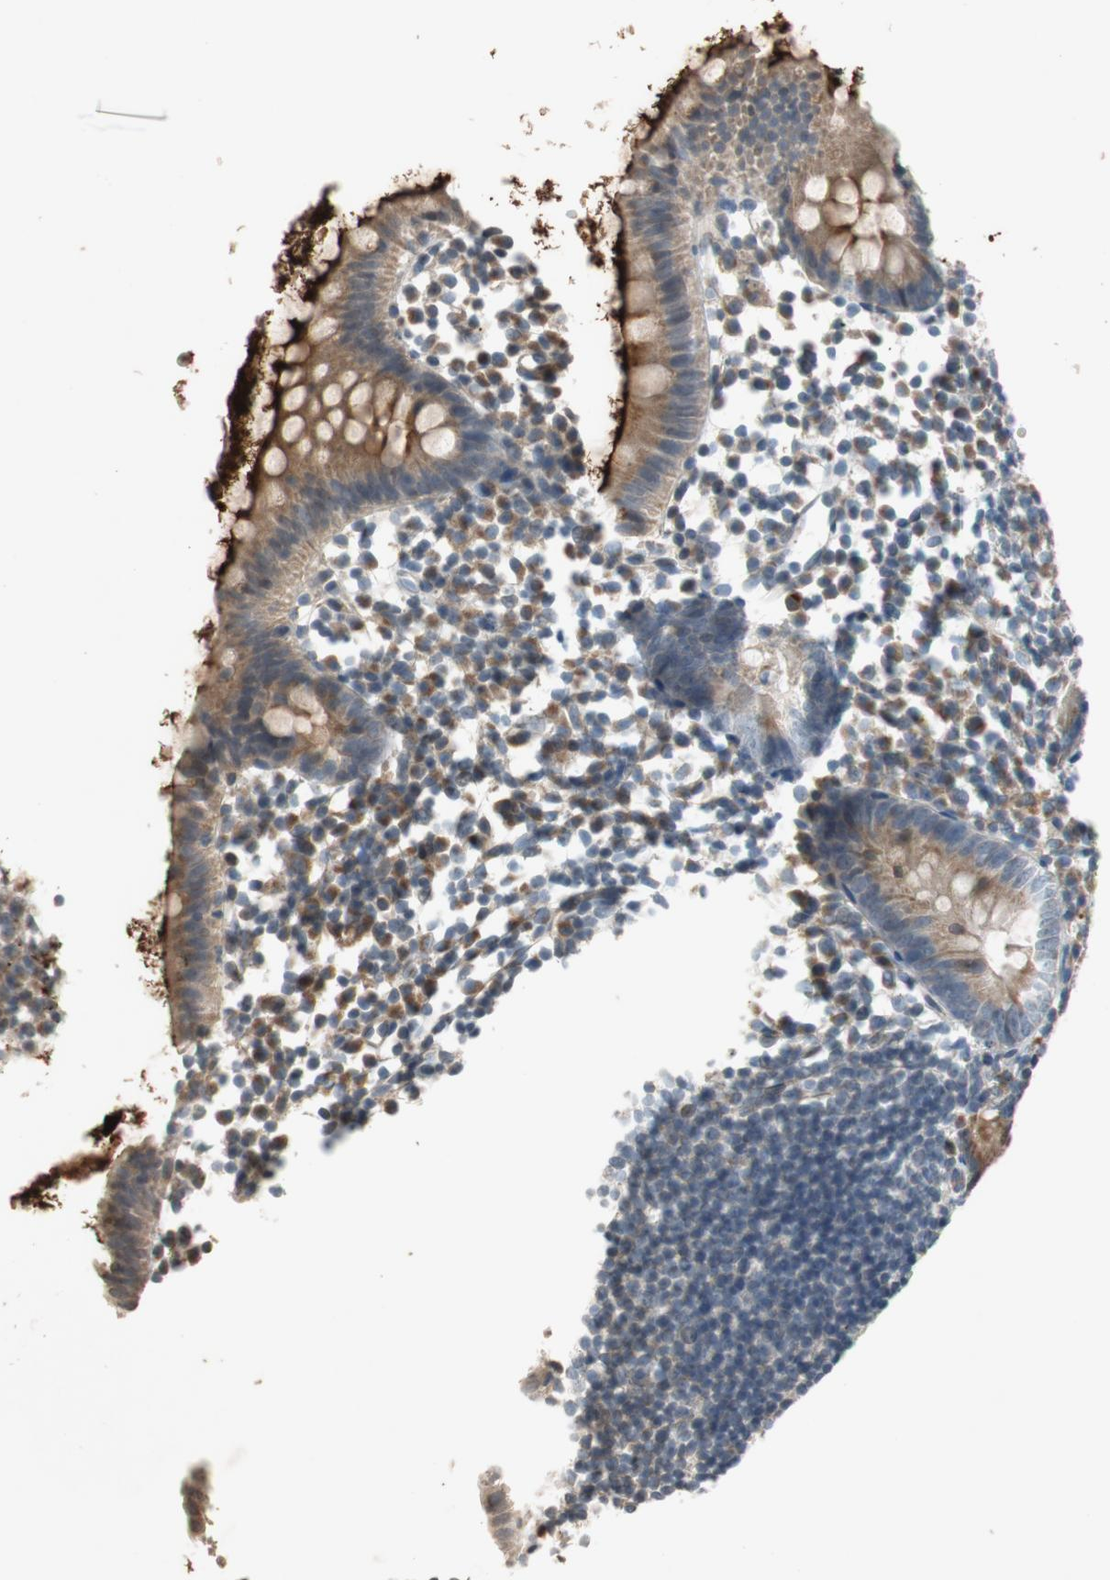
{"staining": {"intensity": "moderate", "quantity": ">75%", "location": "cytoplasmic/membranous"}, "tissue": "appendix", "cell_type": "Glandular cells", "image_type": "normal", "snomed": [{"axis": "morphology", "description": "Normal tissue, NOS"}, {"axis": "topography", "description": "Appendix"}], "caption": "Immunohistochemistry histopathology image of normal appendix stained for a protein (brown), which demonstrates medium levels of moderate cytoplasmic/membranous positivity in approximately >75% of glandular cells.", "gene": "ATP2C1", "patient": {"sex": "female", "age": 20}}